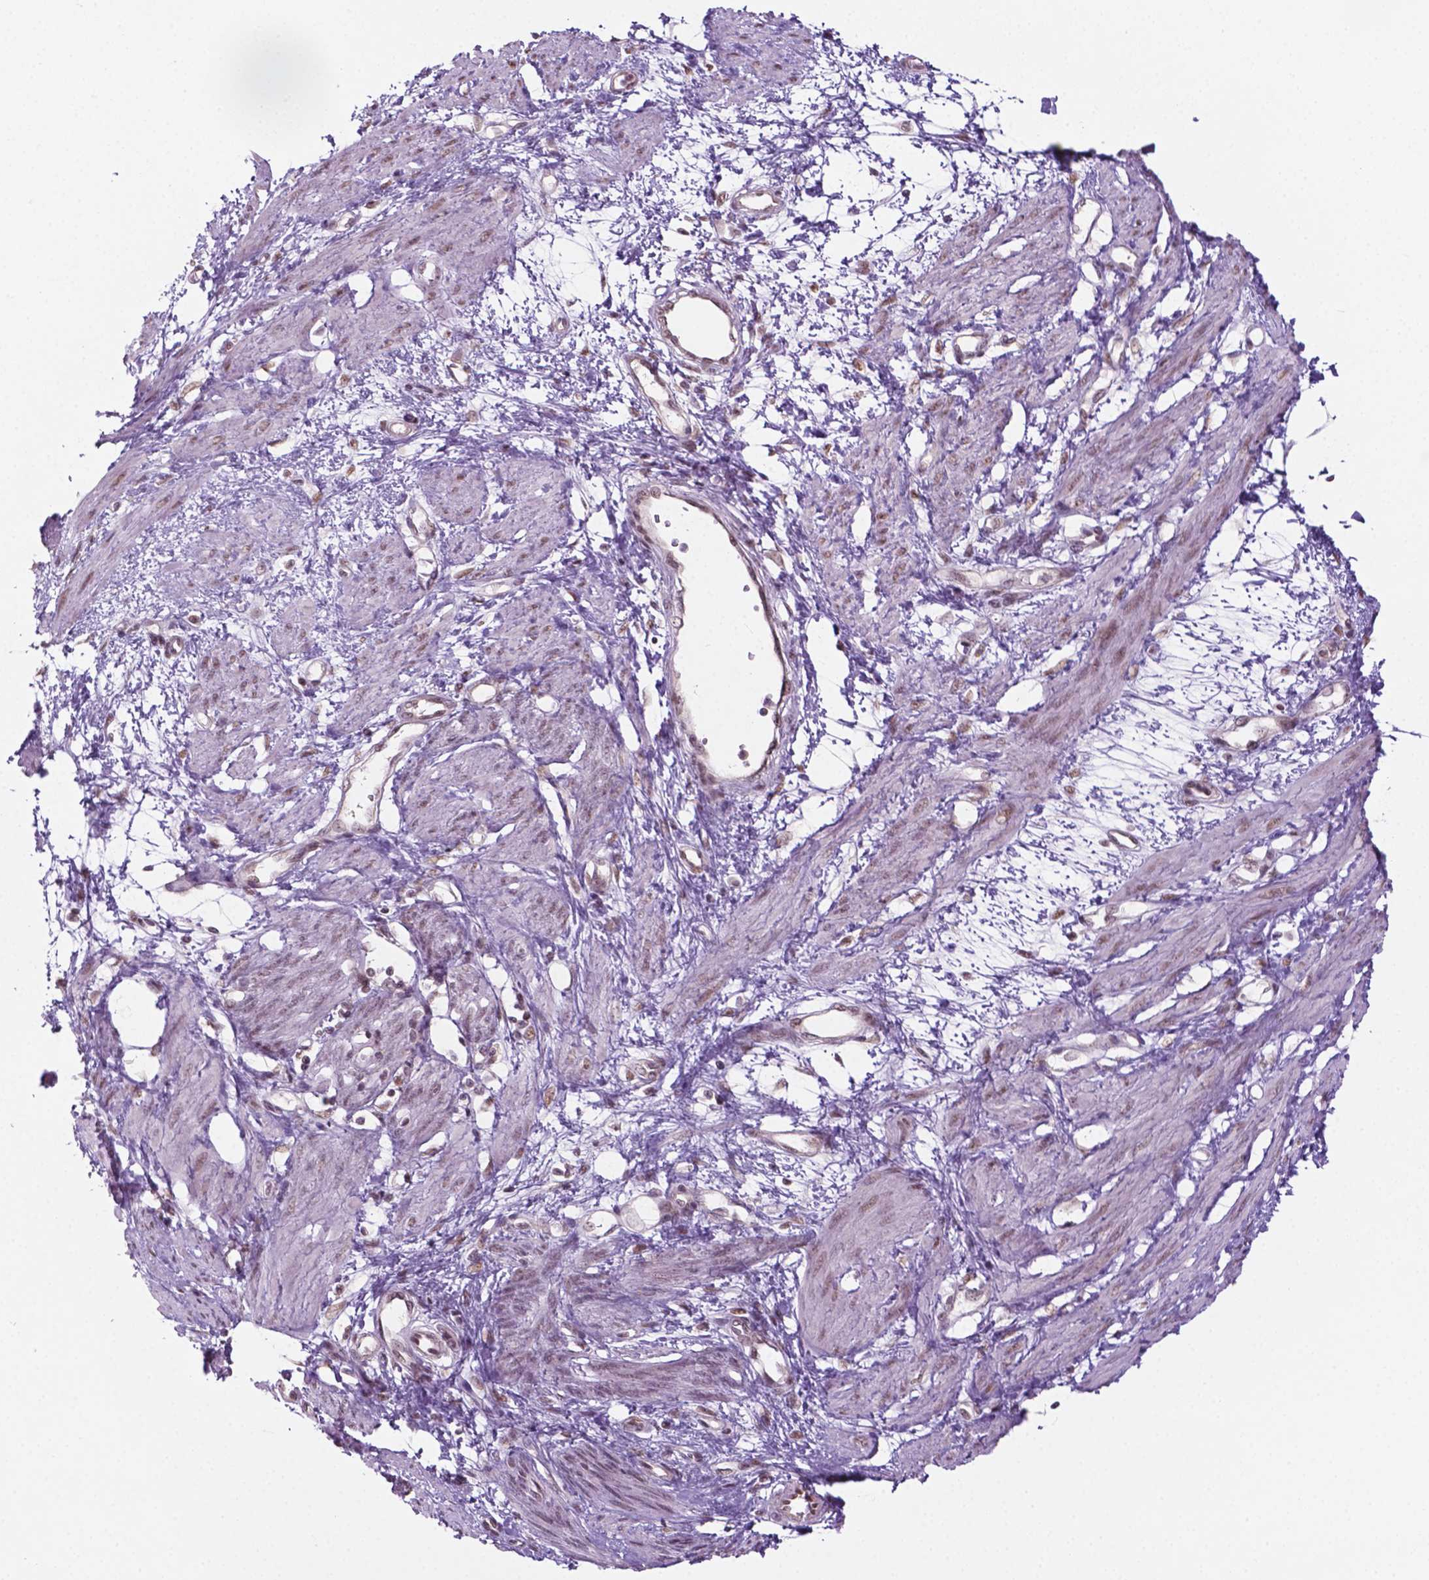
{"staining": {"intensity": "weak", "quantity": "25%-75%", "location": "nuclear"}, "tissue": "smooth muscle", "cell_type": "Smooth muscle cells", "image_type": "normal", "snomed": [{"axis": "morphology", "description": "Normal tissue, NOS"}, {"axis": "topography", "description": "Smooth muscle"}, {"axis": "topography", "description": "Uterus"}], "caption": "About 25%-75% of smooth muscle cells in unremarkable smooth muscle demonstrate weak nuclear protein expression as visualized by brown immunohistochemical staining.", "gene": "PHAX", "patient": {"sex": "female", "age": 39}}